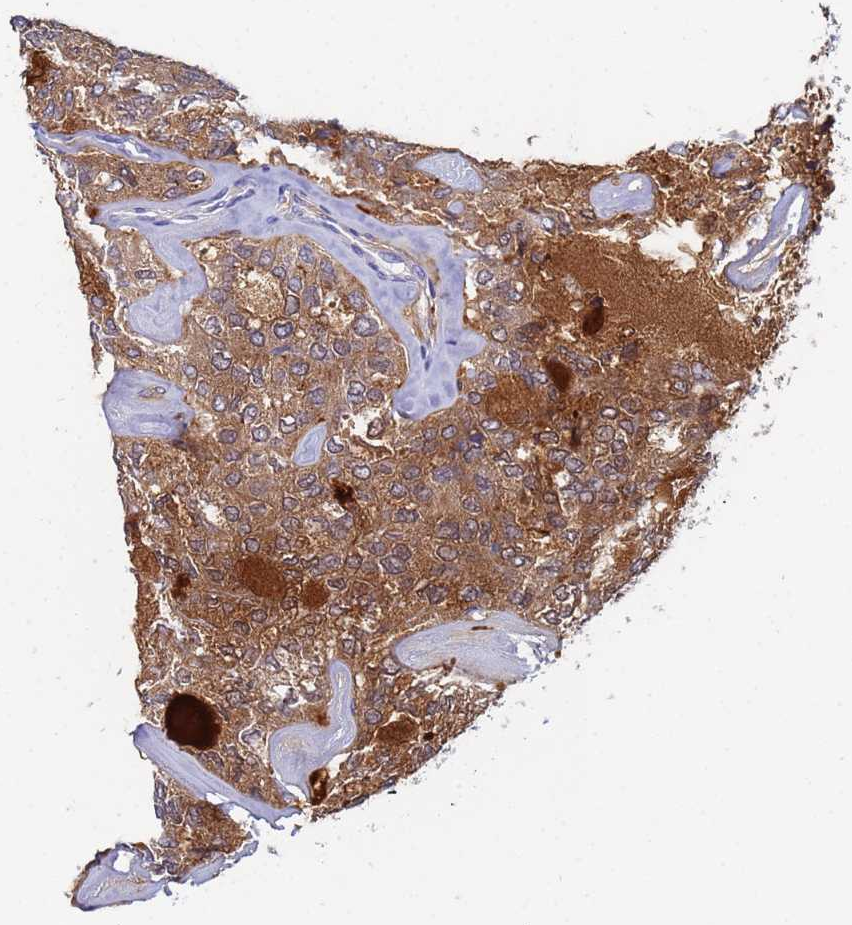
{"staining": {"intensity": "moderate", "quantity": ">75%", "location": "cytoplasmic/membranous"}, "tissue": "thyroid cancer", "cell_type": "Tumor cells", "image_type": "cancer", "snomed": [{"axis": "morphology", "description": "Follicular adenoma carcinoma, NOS"}, {"axis": "topography", "description": "Thyroid gland"}], "caption": "Immunohistochemical staining of thyroid cancer (follicular adenoma carcinoma) demonstrates moderate cytoplasmic/membranous protein expression in approximately >75% of tumor cells. (DAB (3,3'-diaminobenzidine) IHC with brightfield microscopy, high magnification).", "gene": "TTLL11", "patient": {"sex": "male", "age": 75}}